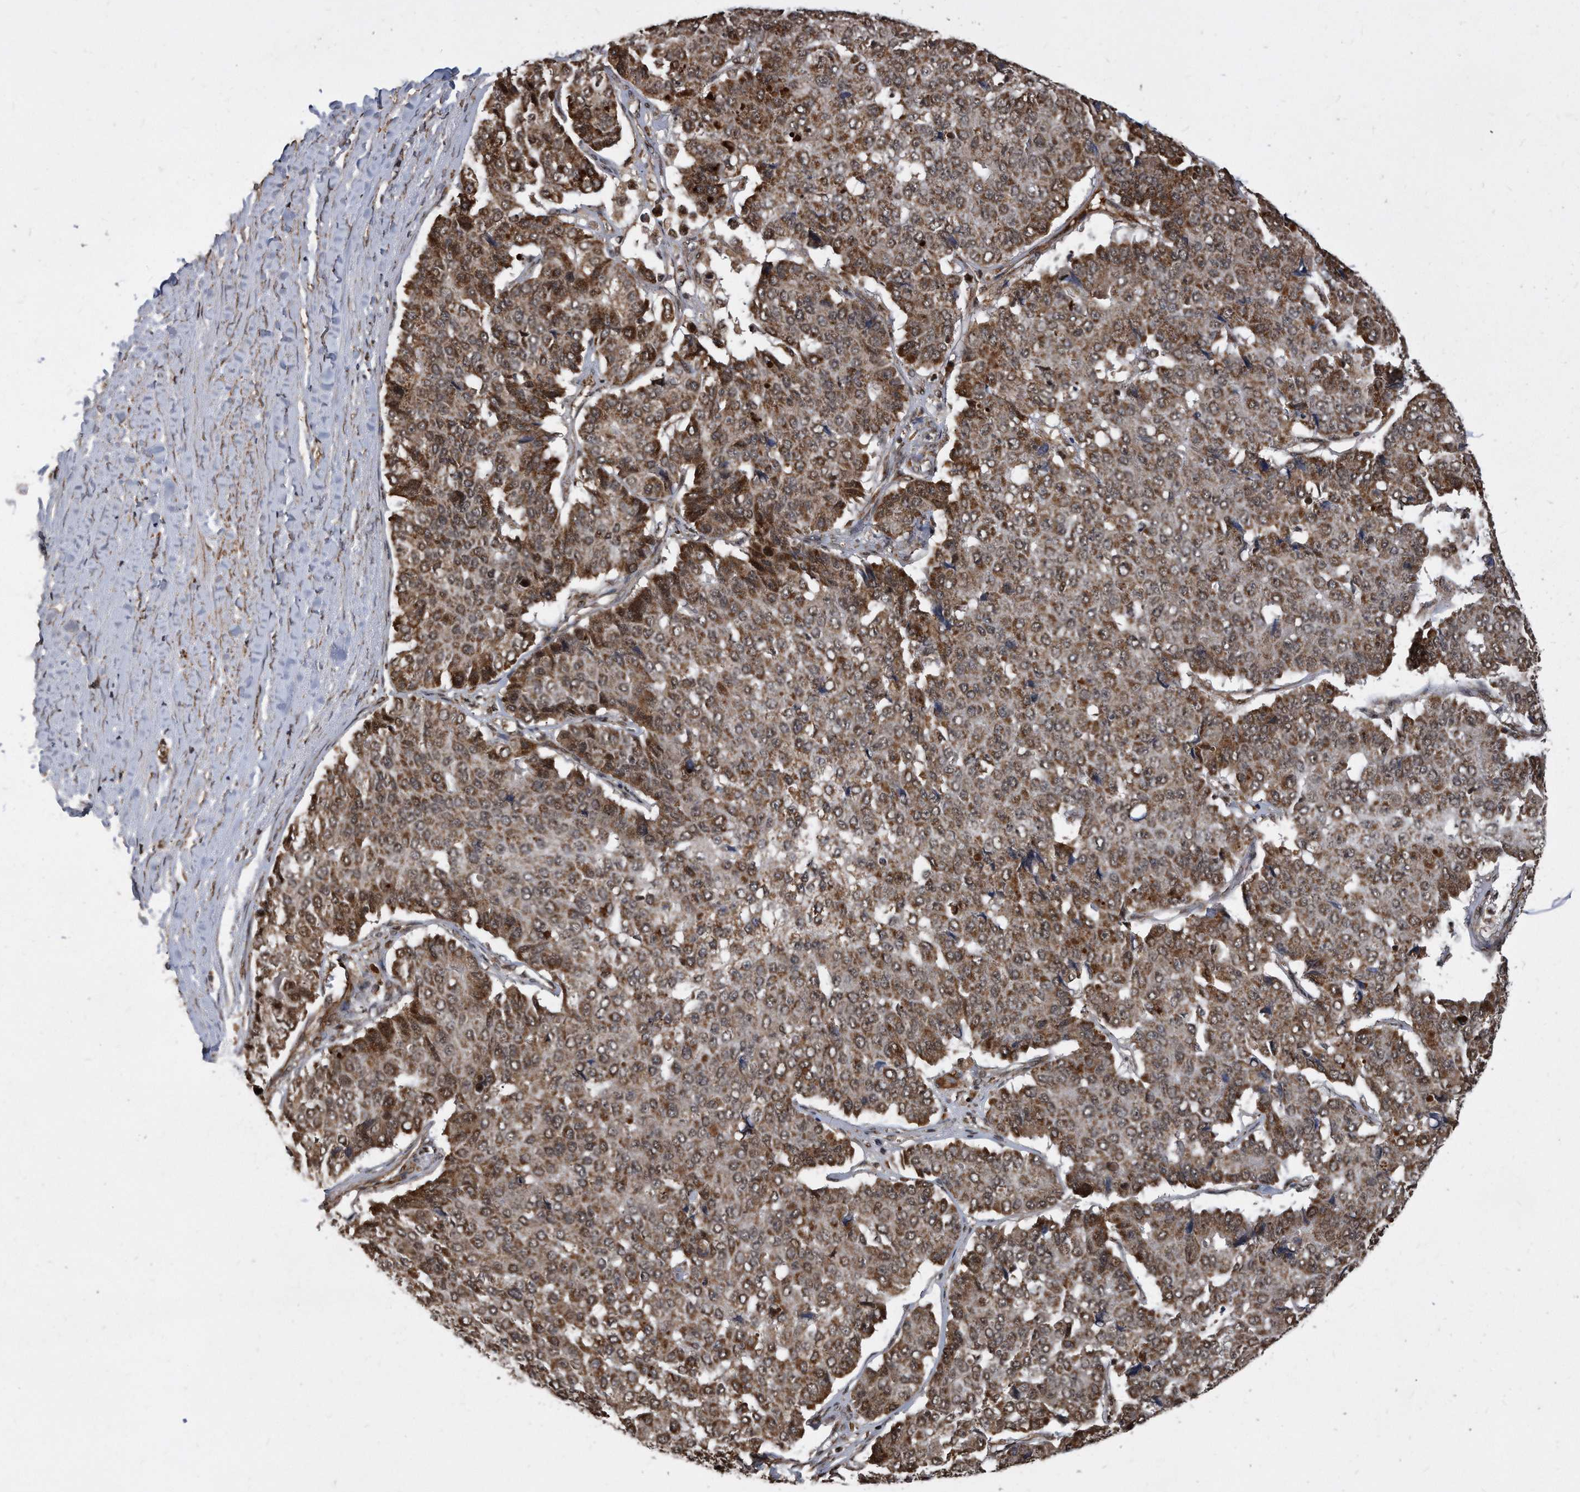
{"staining": {"intensity": "moderate", "quantity": ">75%", "location": "cytoplasmic/membranous"}, "tissue": "pancreatic cancer", "cell_type": "Tumor cells", "image_type": "cancer", "snomed": [{"axis": "morphology", "description": "Adenocarcinoma, NOS"}, {"axis": "topography", "description": "Pancreas"}], "caption": "Protein staining demonstrates moderate cytoplasmic/membranous positivity in about >75% of tumor cells in pancreatic cancer (adenocarcinoma).", "gene": "DUSP22", "patient": {"sex": "male", "age": 50}}